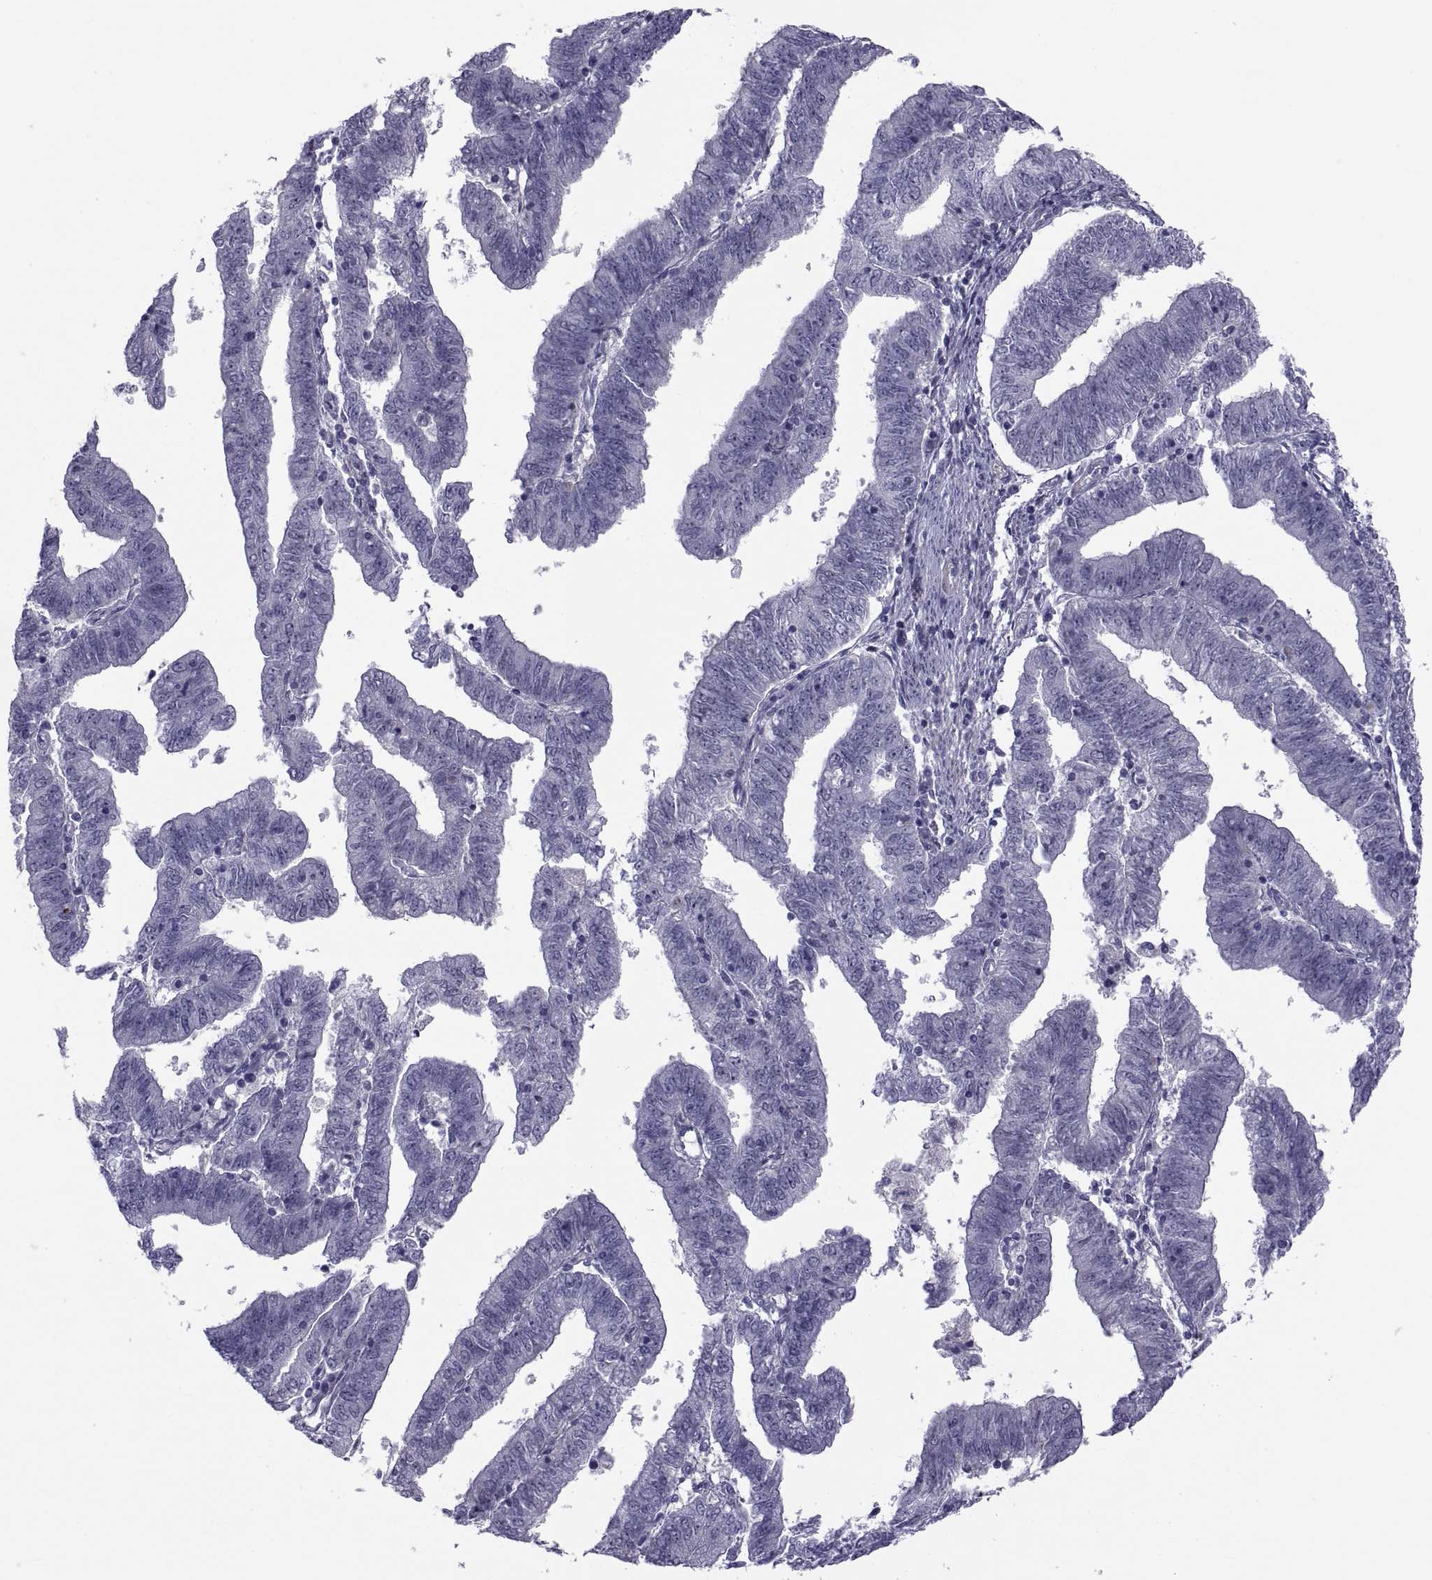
{"staining": {"intensity": "negative", "quantity": "none", "location": "none"}, "tissue": "endometrial cancer", "cell_type": "Tumor cells", "image_type": "cancer", "snomed": [{"axis": "morphology", "description": "Adenocarcinoma, NOS"}, {"axis": "topography", "description": "Endometrium"}], "caption": "Tumor cells show no significant expression in adenocarcinoma (endometrial). (IHC, brightfield microscopy, high magnification).", "gene": "TMEM158", "patient": {"sex": "female", "age": 82}}